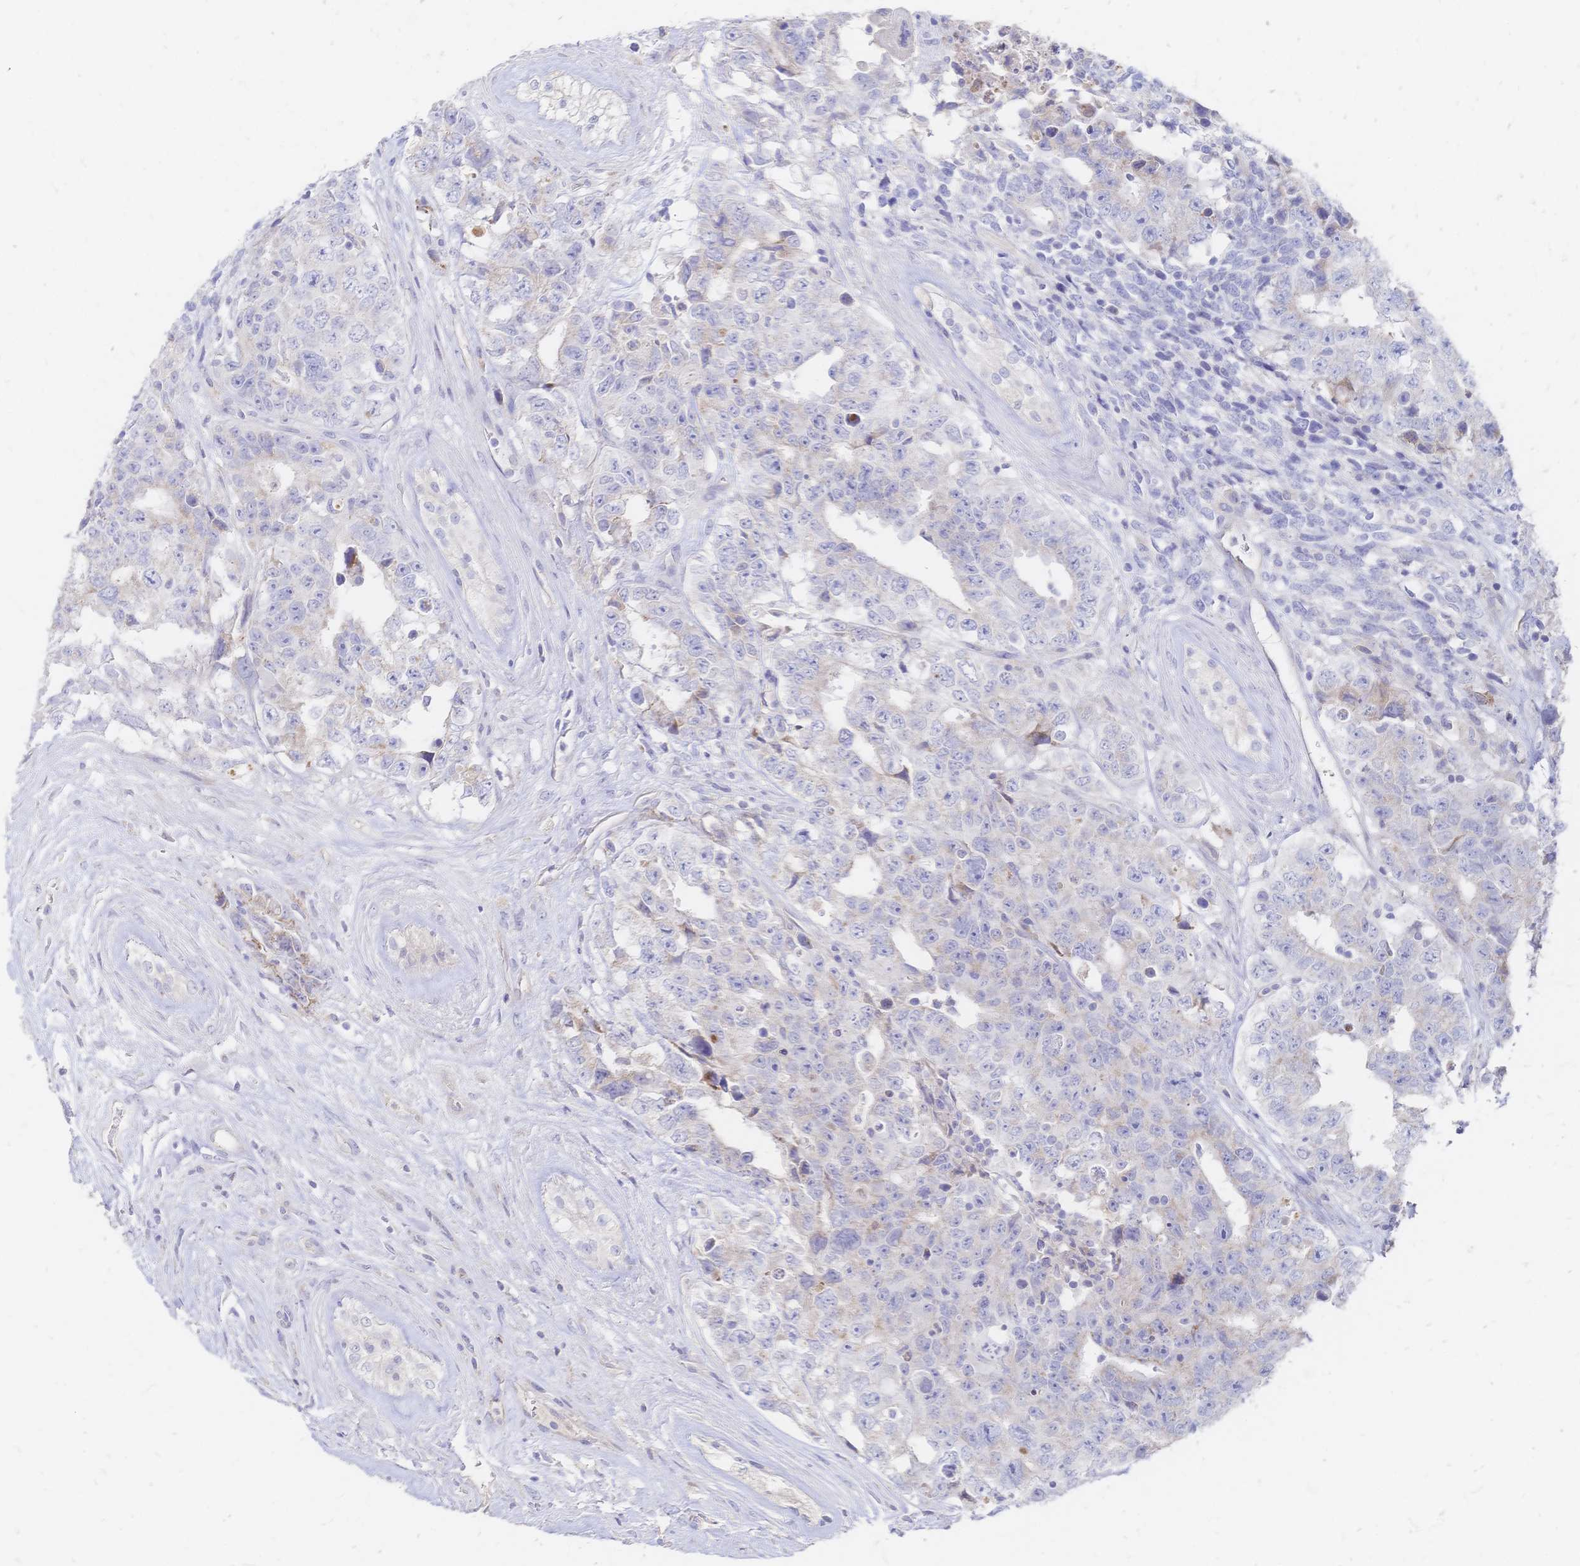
{"staining": {"intensity": "negative", "quantity": "none", "location": "none"}, "tissue": "testis cancer", "cell_type": "Tumor cells", "image_type": "cancer", "snomed": [{"axis": "morphology", "description": "Carcinoma, Embryonal, NOS"}, {"axis": "topography", "description": "Testis"}], "caption": "Immunohistochemistry of human testis cancer (embryonal carcinoma) exhibits no staining in tumor cells. Brightfield microscopy of IHC stained with DAB (brown) and hematoxylin (blue), captured at high magnification.", "gene": "VWC2L", "patient": {"sex": "male", "age": 24}}